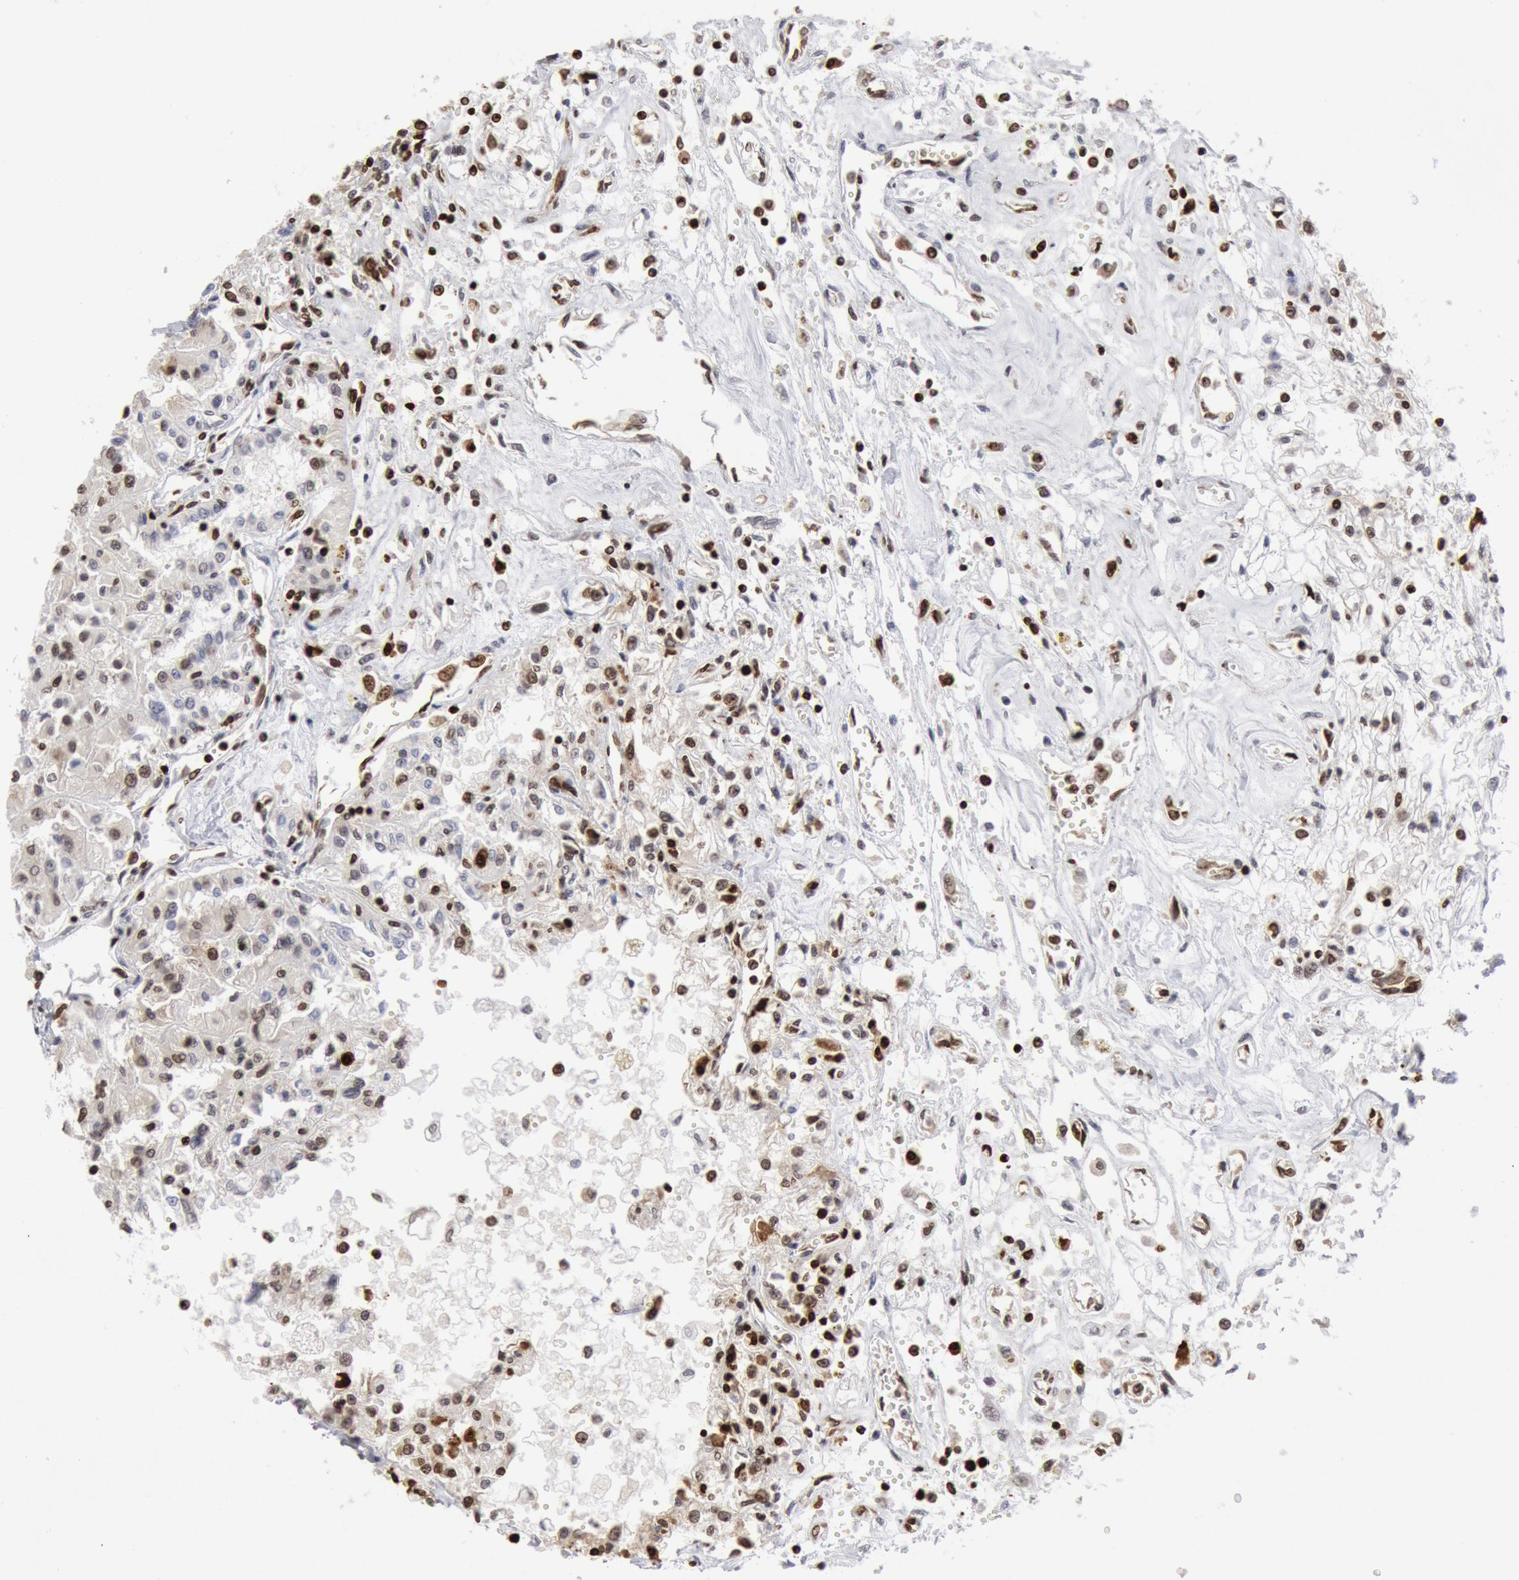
{"staining": {"intensity": "weak", "quantity": "25%-75%", "location": "cytoplasmic/membranous,nuclear"}, "tissue": "renal cancer", "cell_type": "Tumor cells", "image_type": "cancer", "snomed": [{"axis": "morphology", "description": "Adenocarcinoma, NOS"}, {"axis": "topography", "description": "Kidney"}], "caption": "DAB immunohistochemical staining of human renal cancer (adenocarcinoma) shows weak cytoplasmic/membranous and nuclear protein positivity in approximately 25%-75% of tumor cells. The staining is performed using DAB (3,3'-diaminobenzidine) brown chromogen to label protein expression. The nuclei are counter-stained blue using hematoxylin.", "gene": "SUB1", "patient": {"sex": "male", "age": 78}}